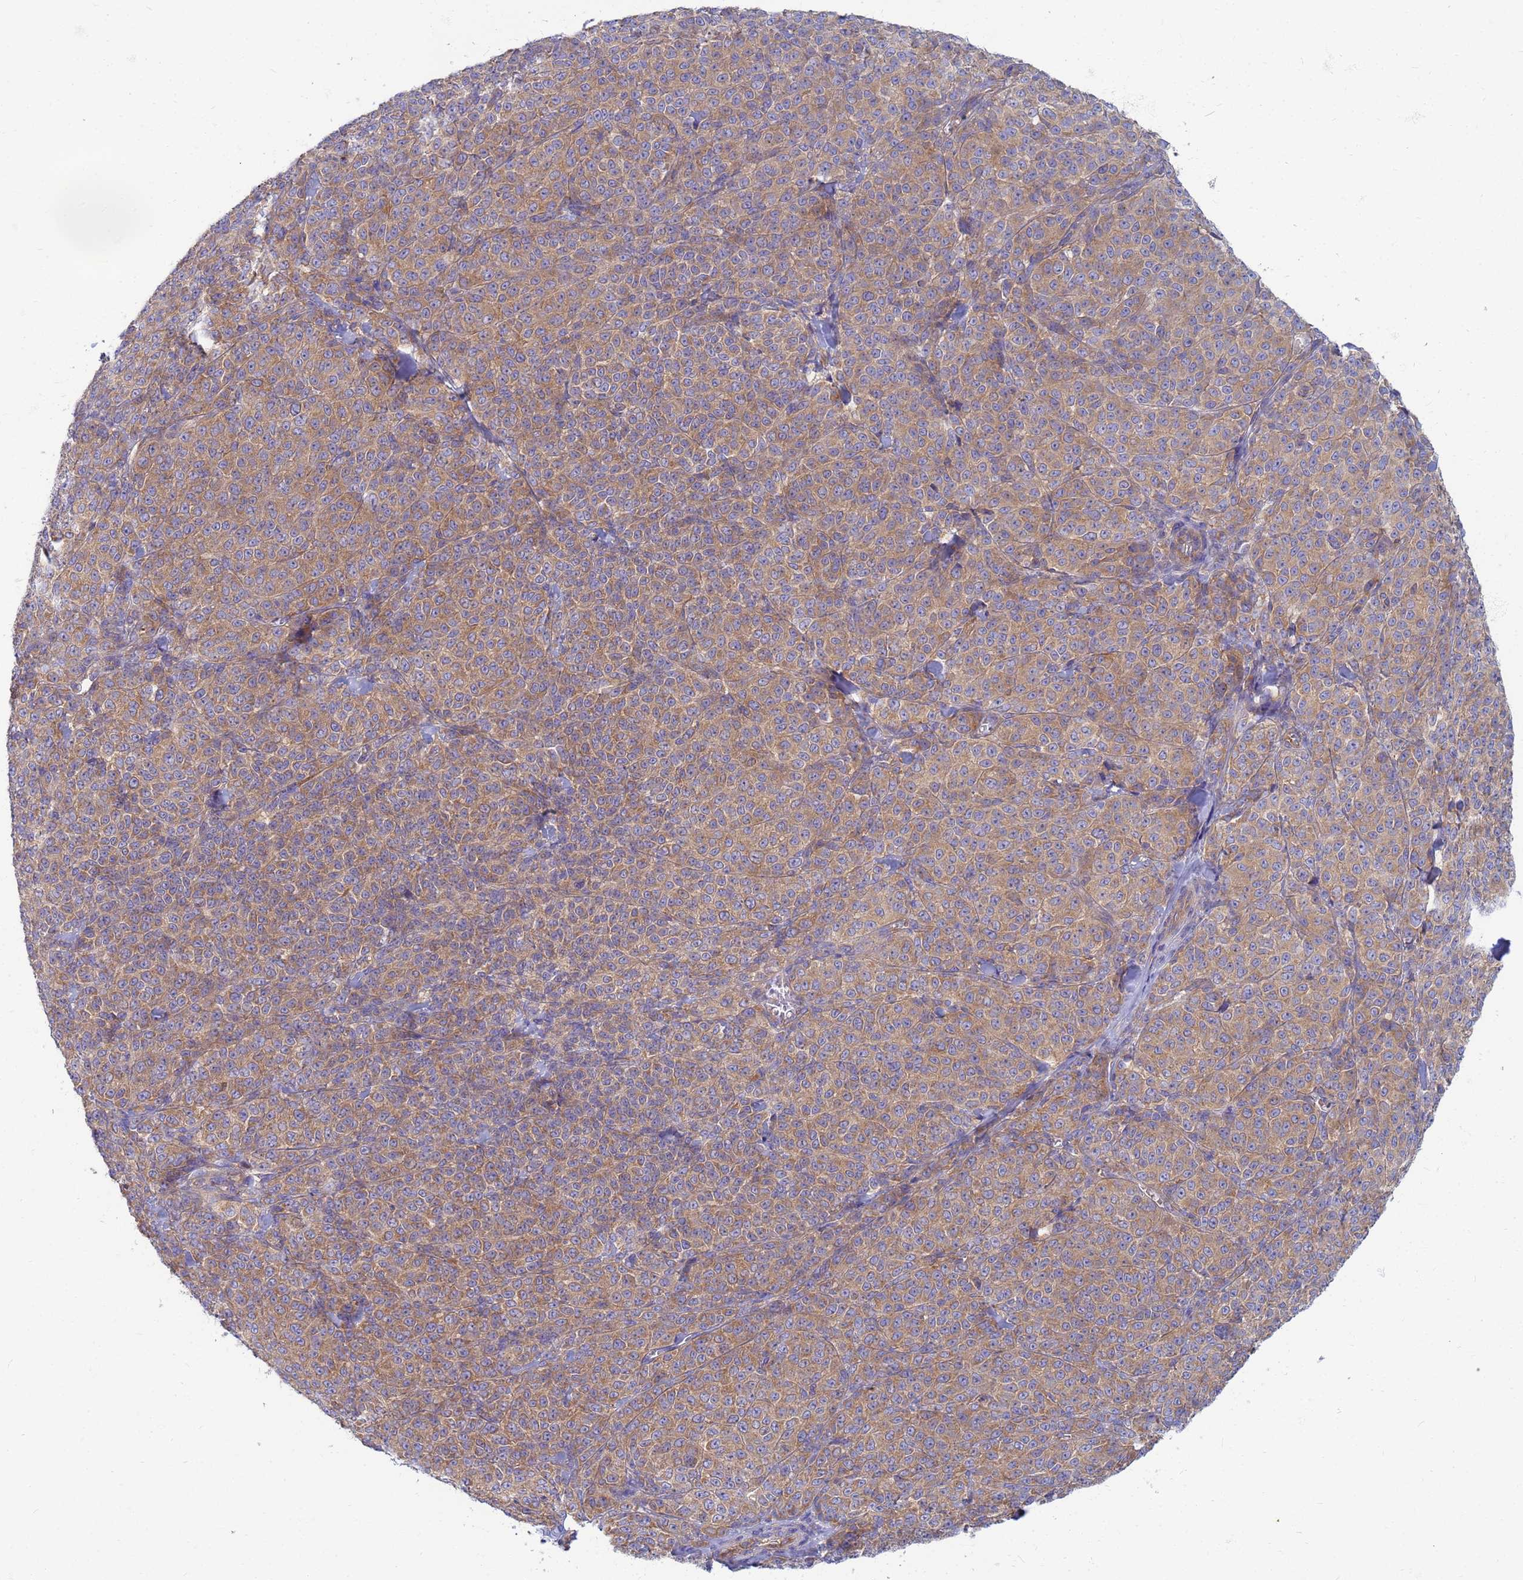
{"staining": {"intensity": "moderate", "quantity": ">75%", "location": "cytoplasmic/membranous"}, "tissue": "melanoma", "cell_type": "Tumor cells", "image_type": "cancer", "snomed": [{"axis": "morphology", "description": "Normal tissue, NOS"}, {"axis": "morphology", "description": "Malignant melanoma, NOS"}, {"axis": "topography", "description": "Skin"}], "caption": "Melanoma stained with a brown dye displays moderate cytoplasmic/membranous positive positivity in about >75% of tumor cells.", "gene": "EEA1", "patient": {"sex": "female", "age": 34}}